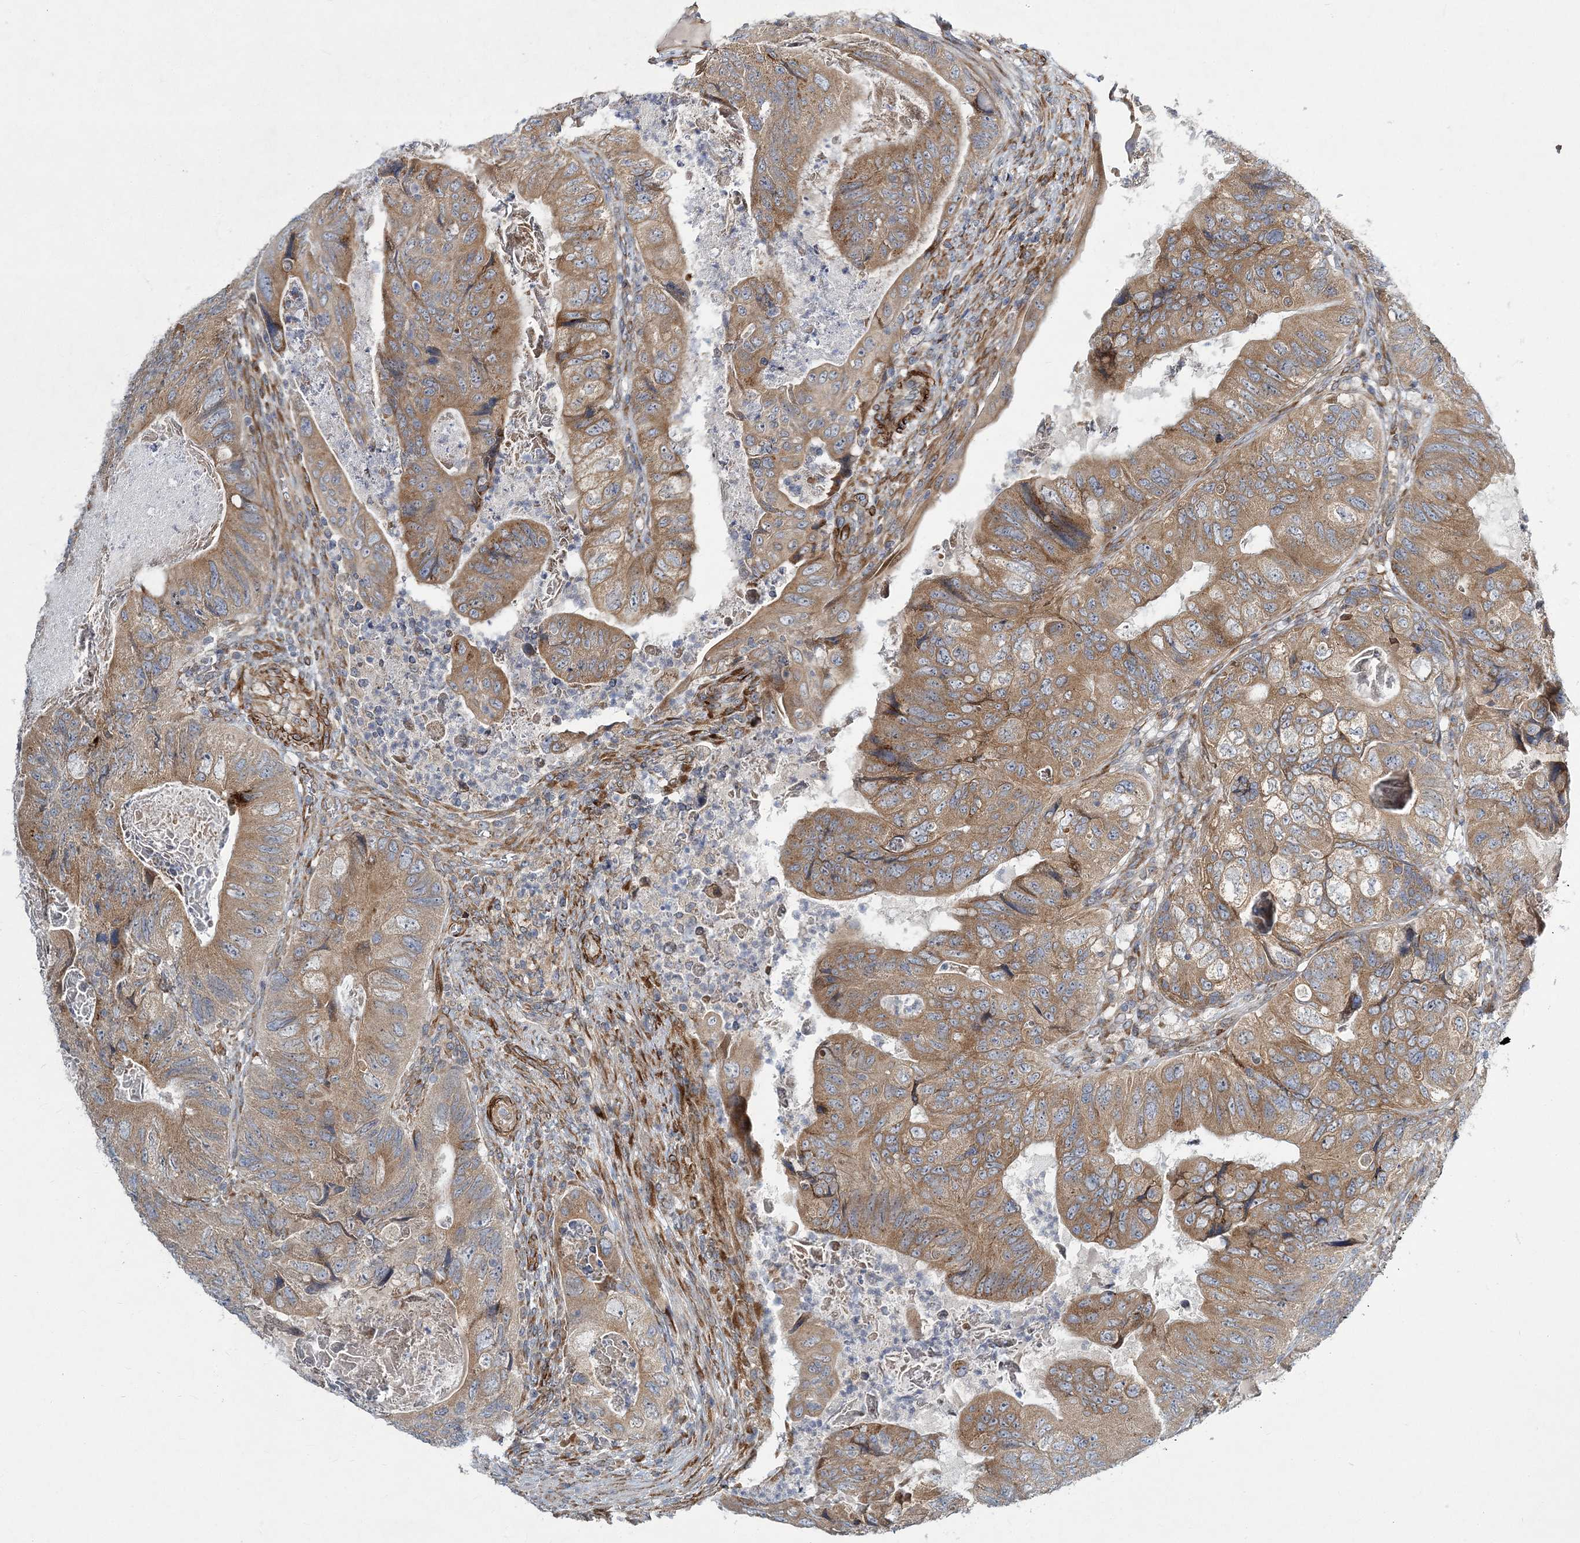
{"staining": {"intensity": "moderate", "quantity": ">75%", "location": "cytoplasmic/membranous"}, "tissue": "colorectal cancer", "cell_type": "Tumor cells", "image_type": "cancer", "snomed": [{"axis": "morphology", "description": "Adenocarcinoma, NOS"}, {"axis": "topography", "description": "Rectum"}], "caption": "Tumor cells reveal moderate cytoplasmic/membranous expression in about >75% of cells in colorectal cancer.", "gene": "NBAS", "patient": {"sex": "male", "age": 63}}